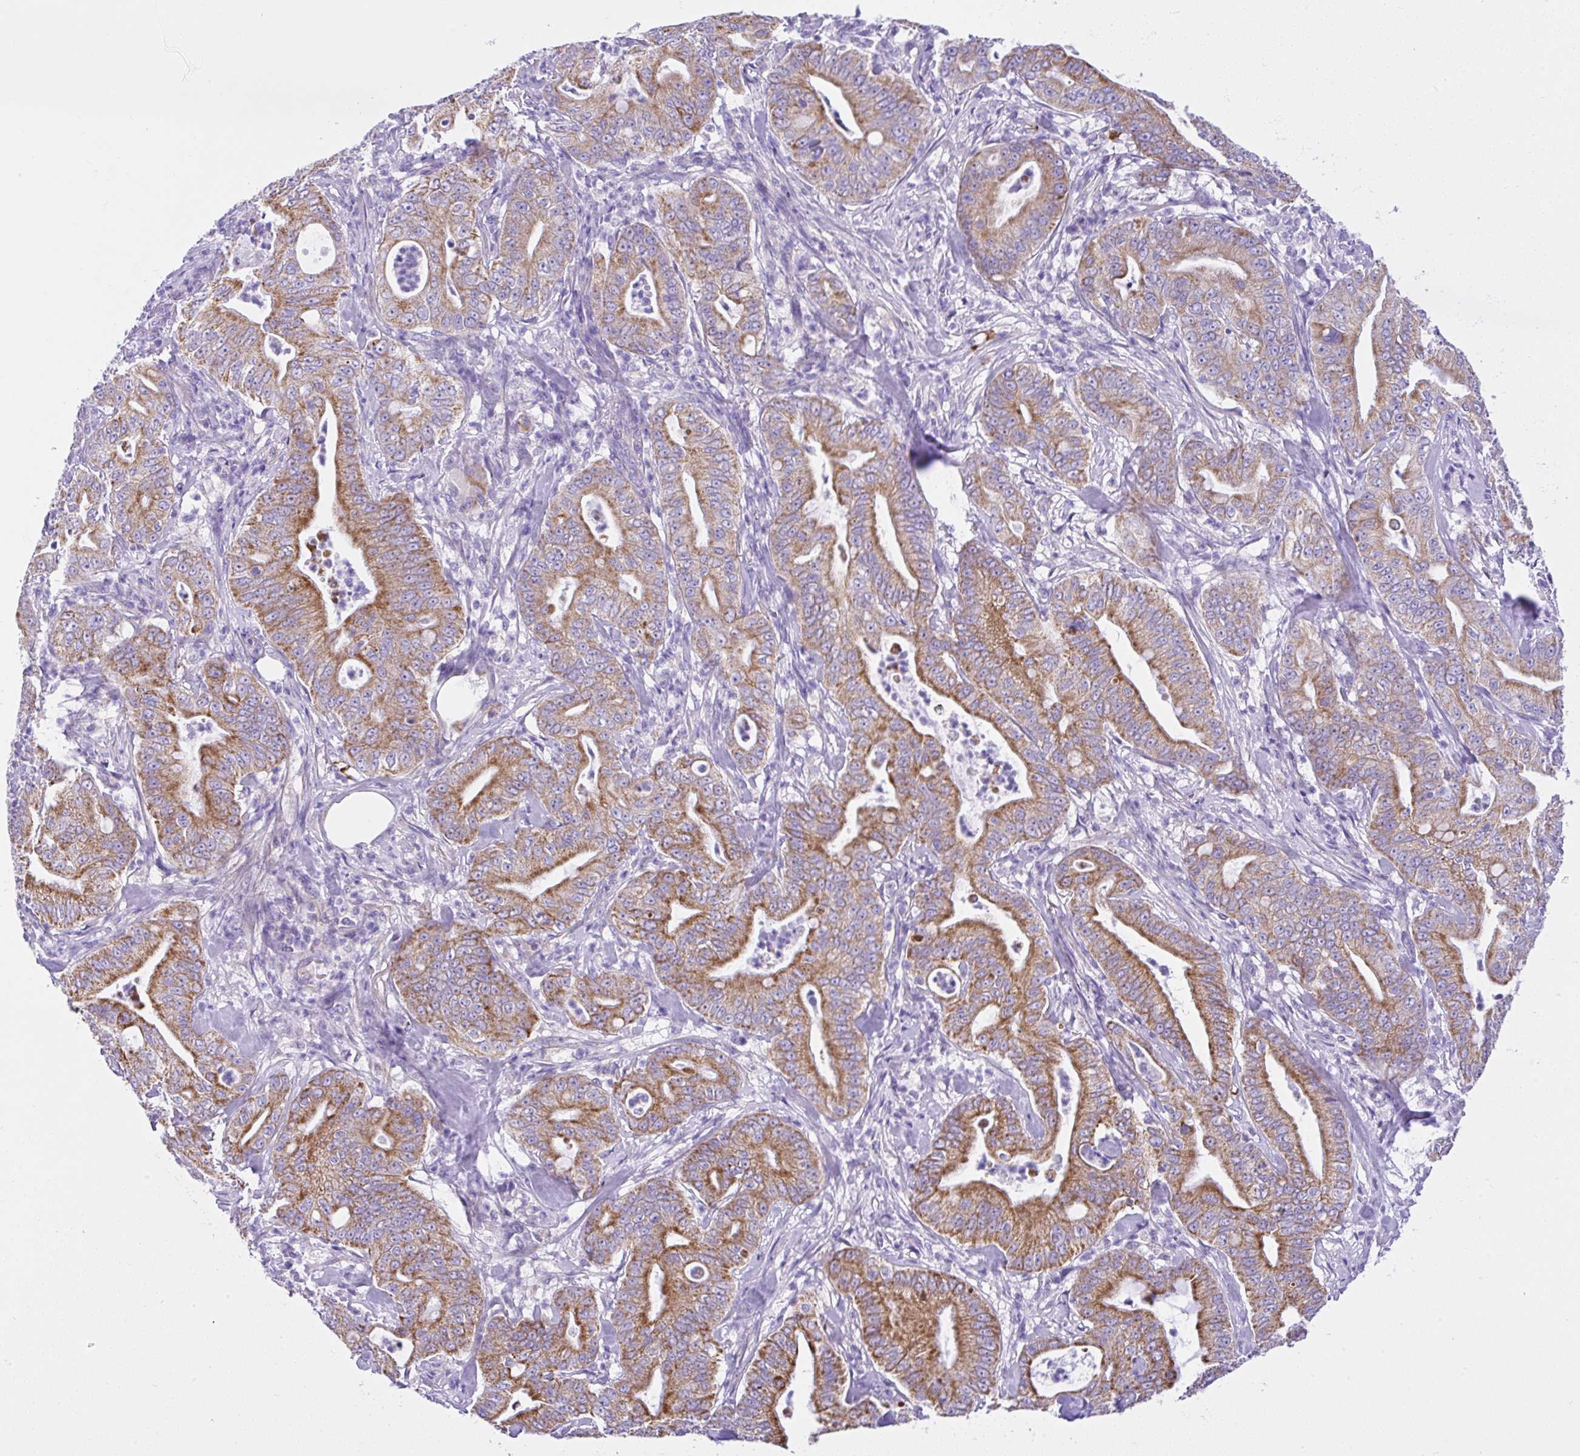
{"staining": {"intensity": "moderate", "quantity": ">75%", "location": "cytoplasmic/membranous"}, "tissue": "pancreatic cancer", "cell_type": "Tumor cells", "image_type": "cancer", "snomed": [{"axis": "morphology", "description": "Adenocarcinoma, NOS"}, {"axis": "topography", "description": "Pancreas"}], "caption": "The immunohistochemical stain labels moderate cytoplasmic/membranous staining in tumor cells of adenocarcinoma (pancreatic) tissue. Using DAB (brown) and hematoxylin (blue) stains, captured at high magnification using brightfield microscopy.", "gene": "SLC13A1", "patient": {"sex": "male", "age": 71}}